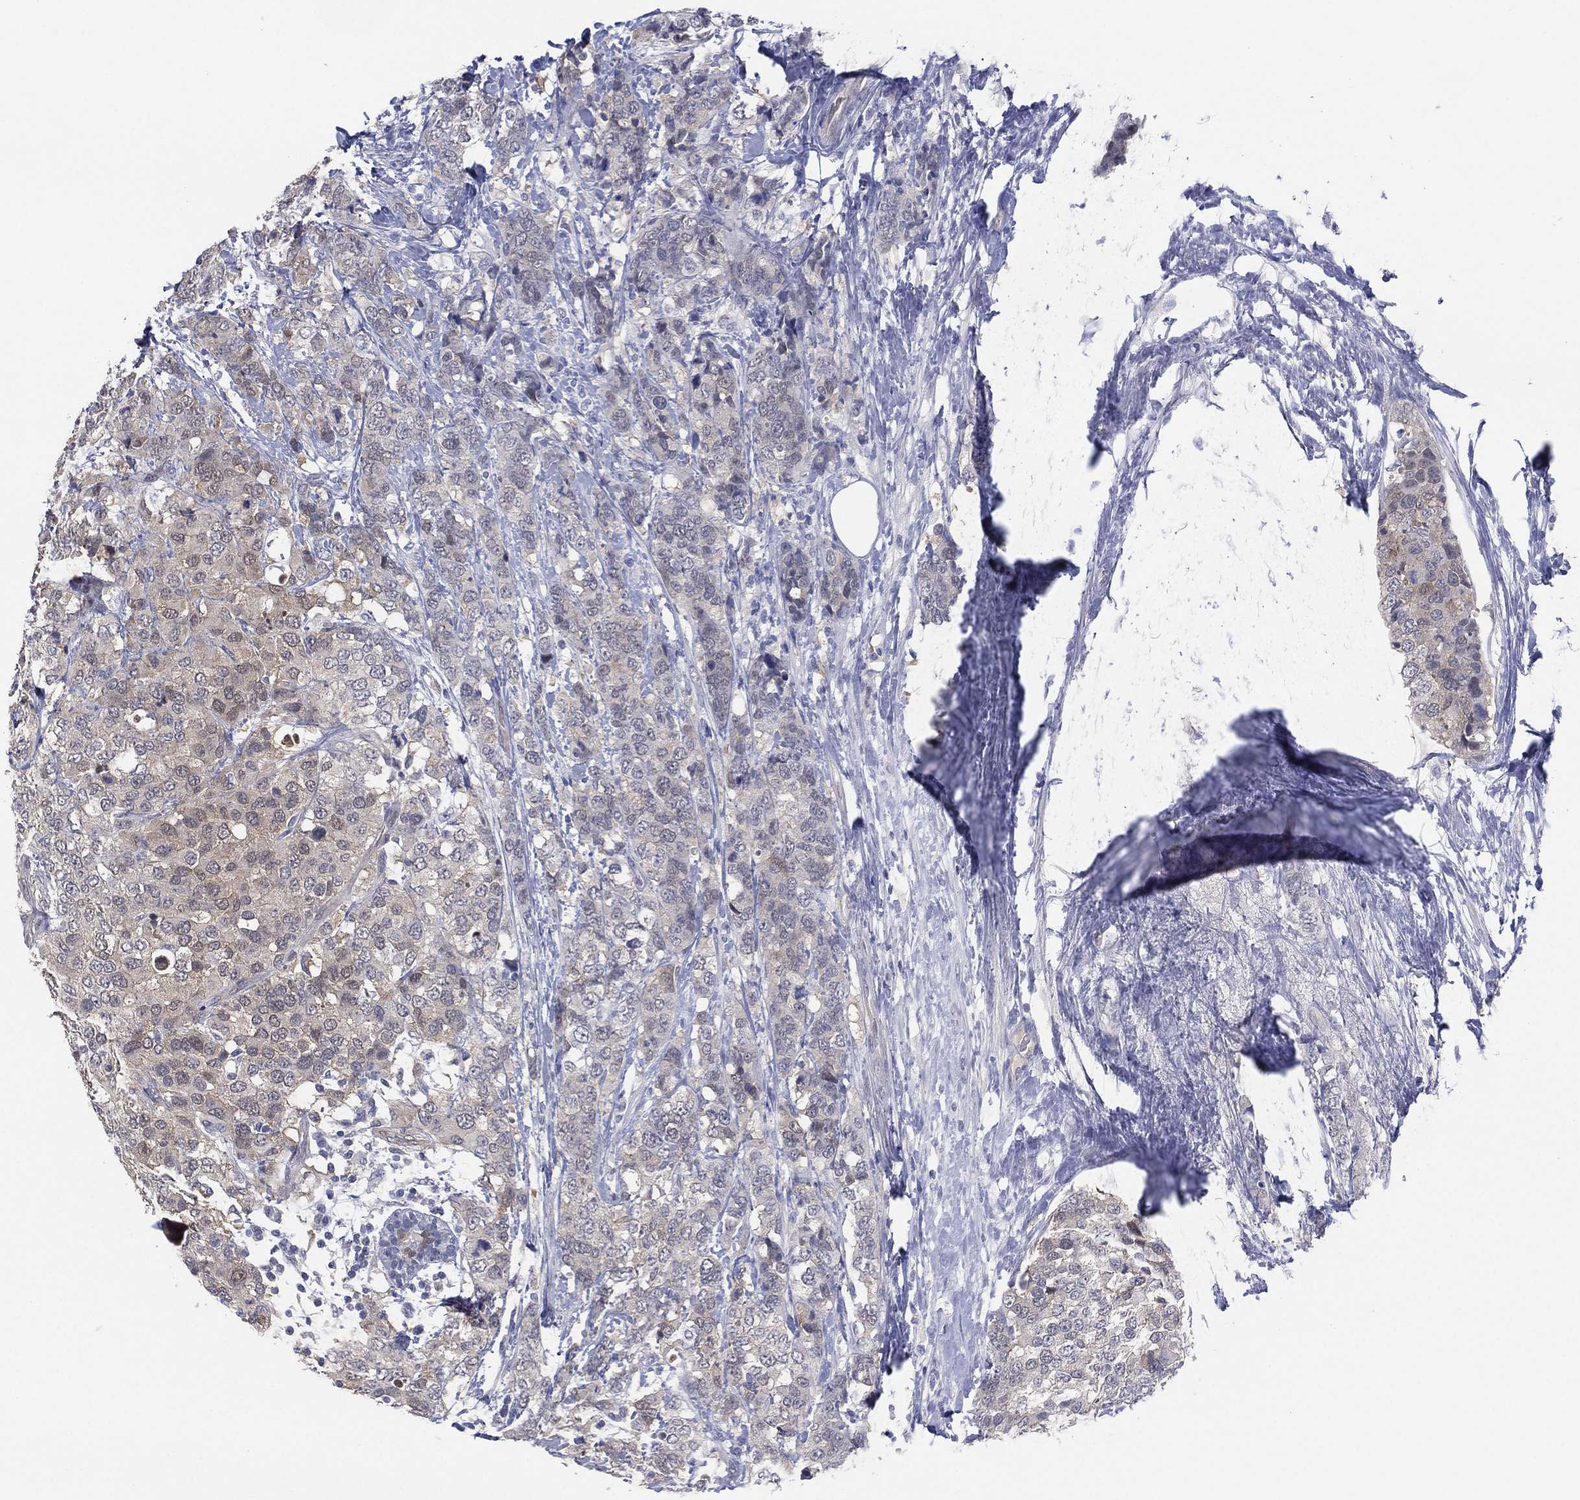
{"staining": {"intensity": "weak", "quantity": "<25%", "location": "cytoplasmic/membranous,nuclear"}, "tissue": "breast cancer", "cell_type": "Tumor cells", "image_type": "cancer", "snomed": [{"axis": "morphology", "description": "Lobular carcinoma"}, {"axis": "topography", "description": "Breast"}], "caption": "The histopathology image demonstrates no significant expression in tumor cells of lobular carcinoma (breast).", "gene": "DDAH1", "patient": {"sex": "female", "age": 59}}